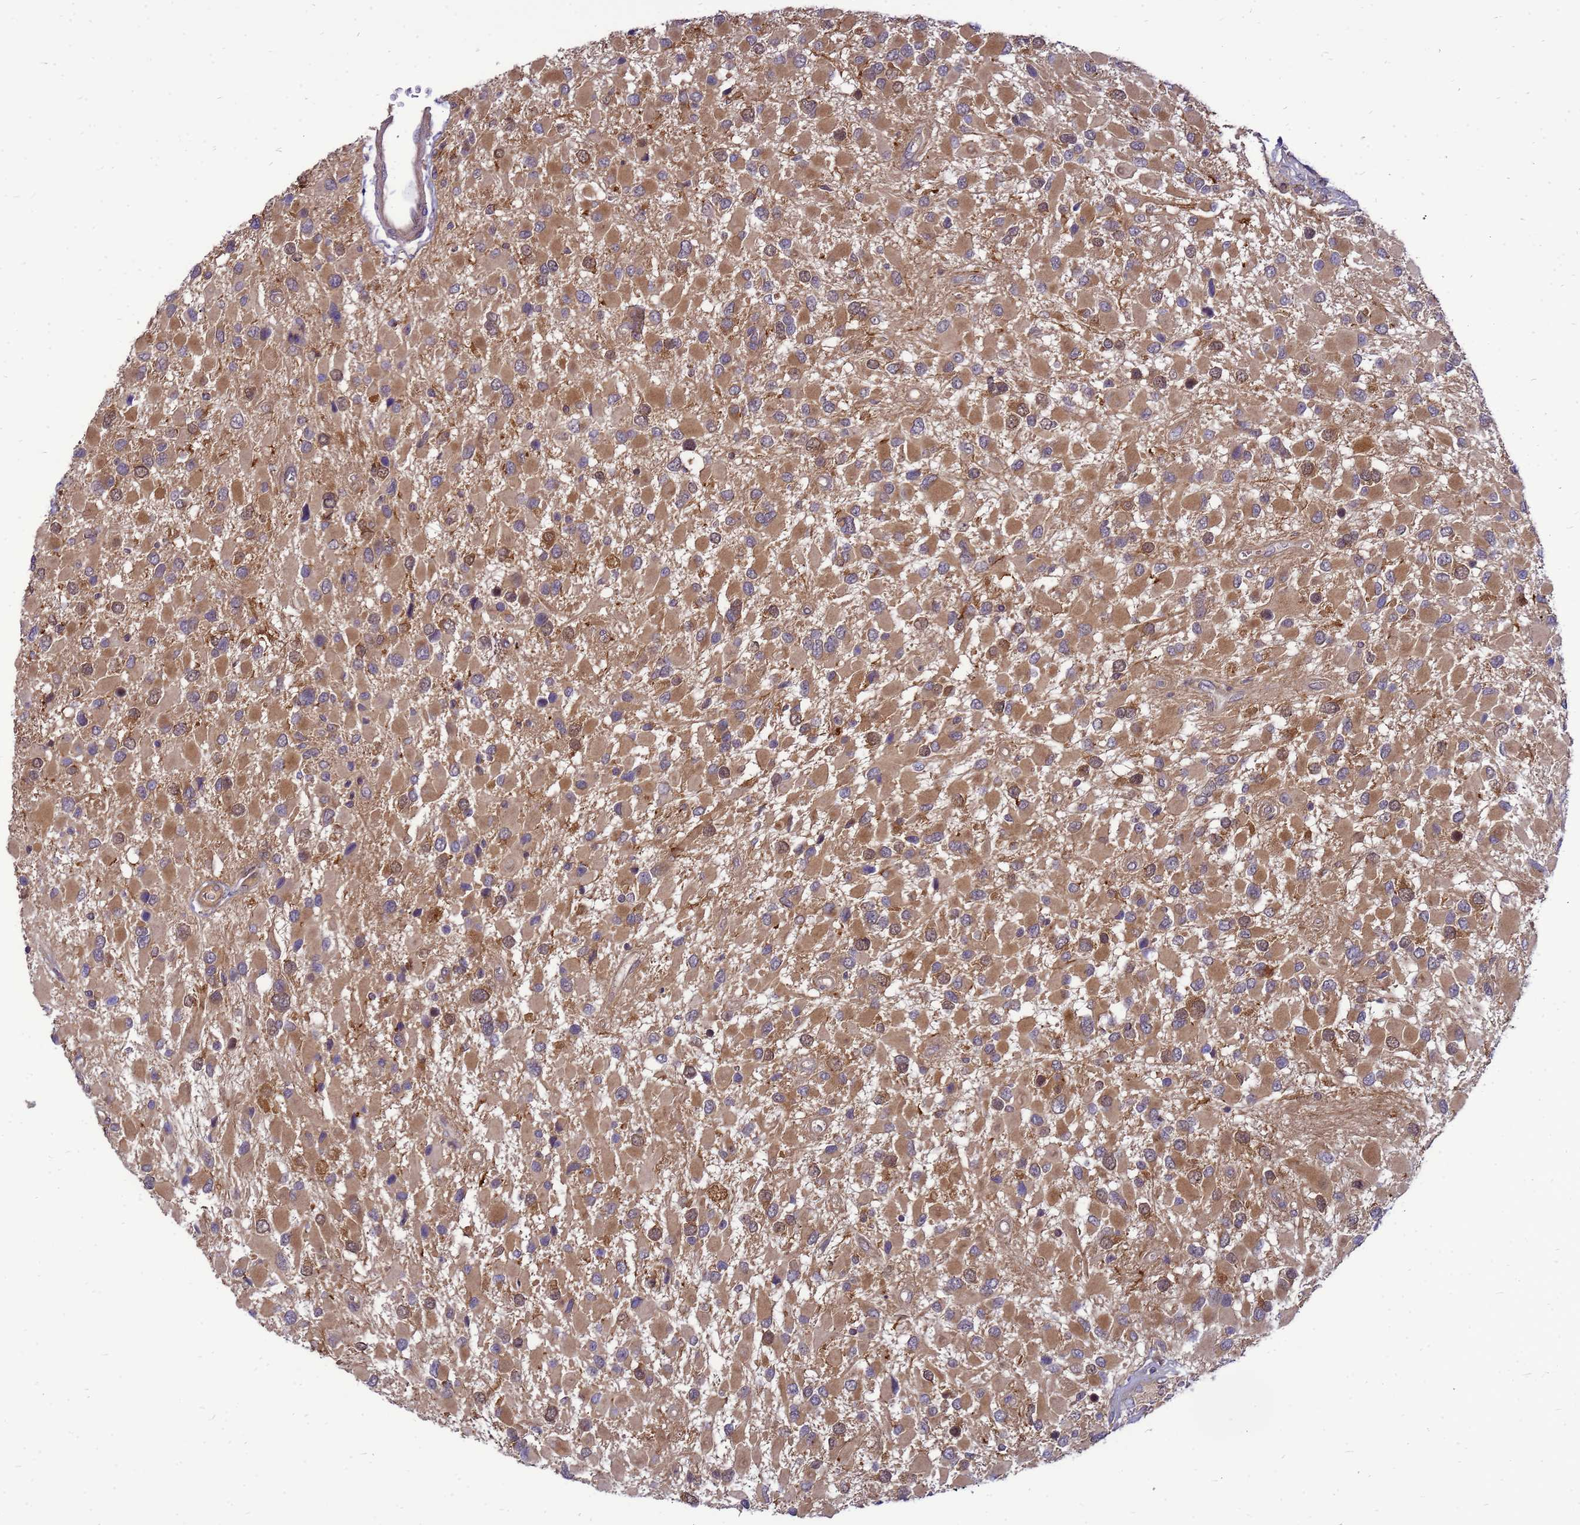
{"staining": {"intensity": "moderate", "quantity": ">75%", "location": "cytoplasmic/membranous"}, "tissue": "glioma", "cell_type": "Tumor cells", "image_type": "cancer", "snomed": [{"axis": "morphology", "description": "Glioma, malignant, High grade"}, {"axis": "topography", "description": "Brain"}], "caption": "Glioma stained with DAB IHC demonstrates medium levels of moderate cytoplasmic/membranous positivity in approximately >75% of tumor cells. (Stains: DAB in brown, nuclei in blue, Microscopy: brightfield microscopy at high magnification).", "gene": "ENOPH1", "patient": {"sex": "male", "age": 53}}